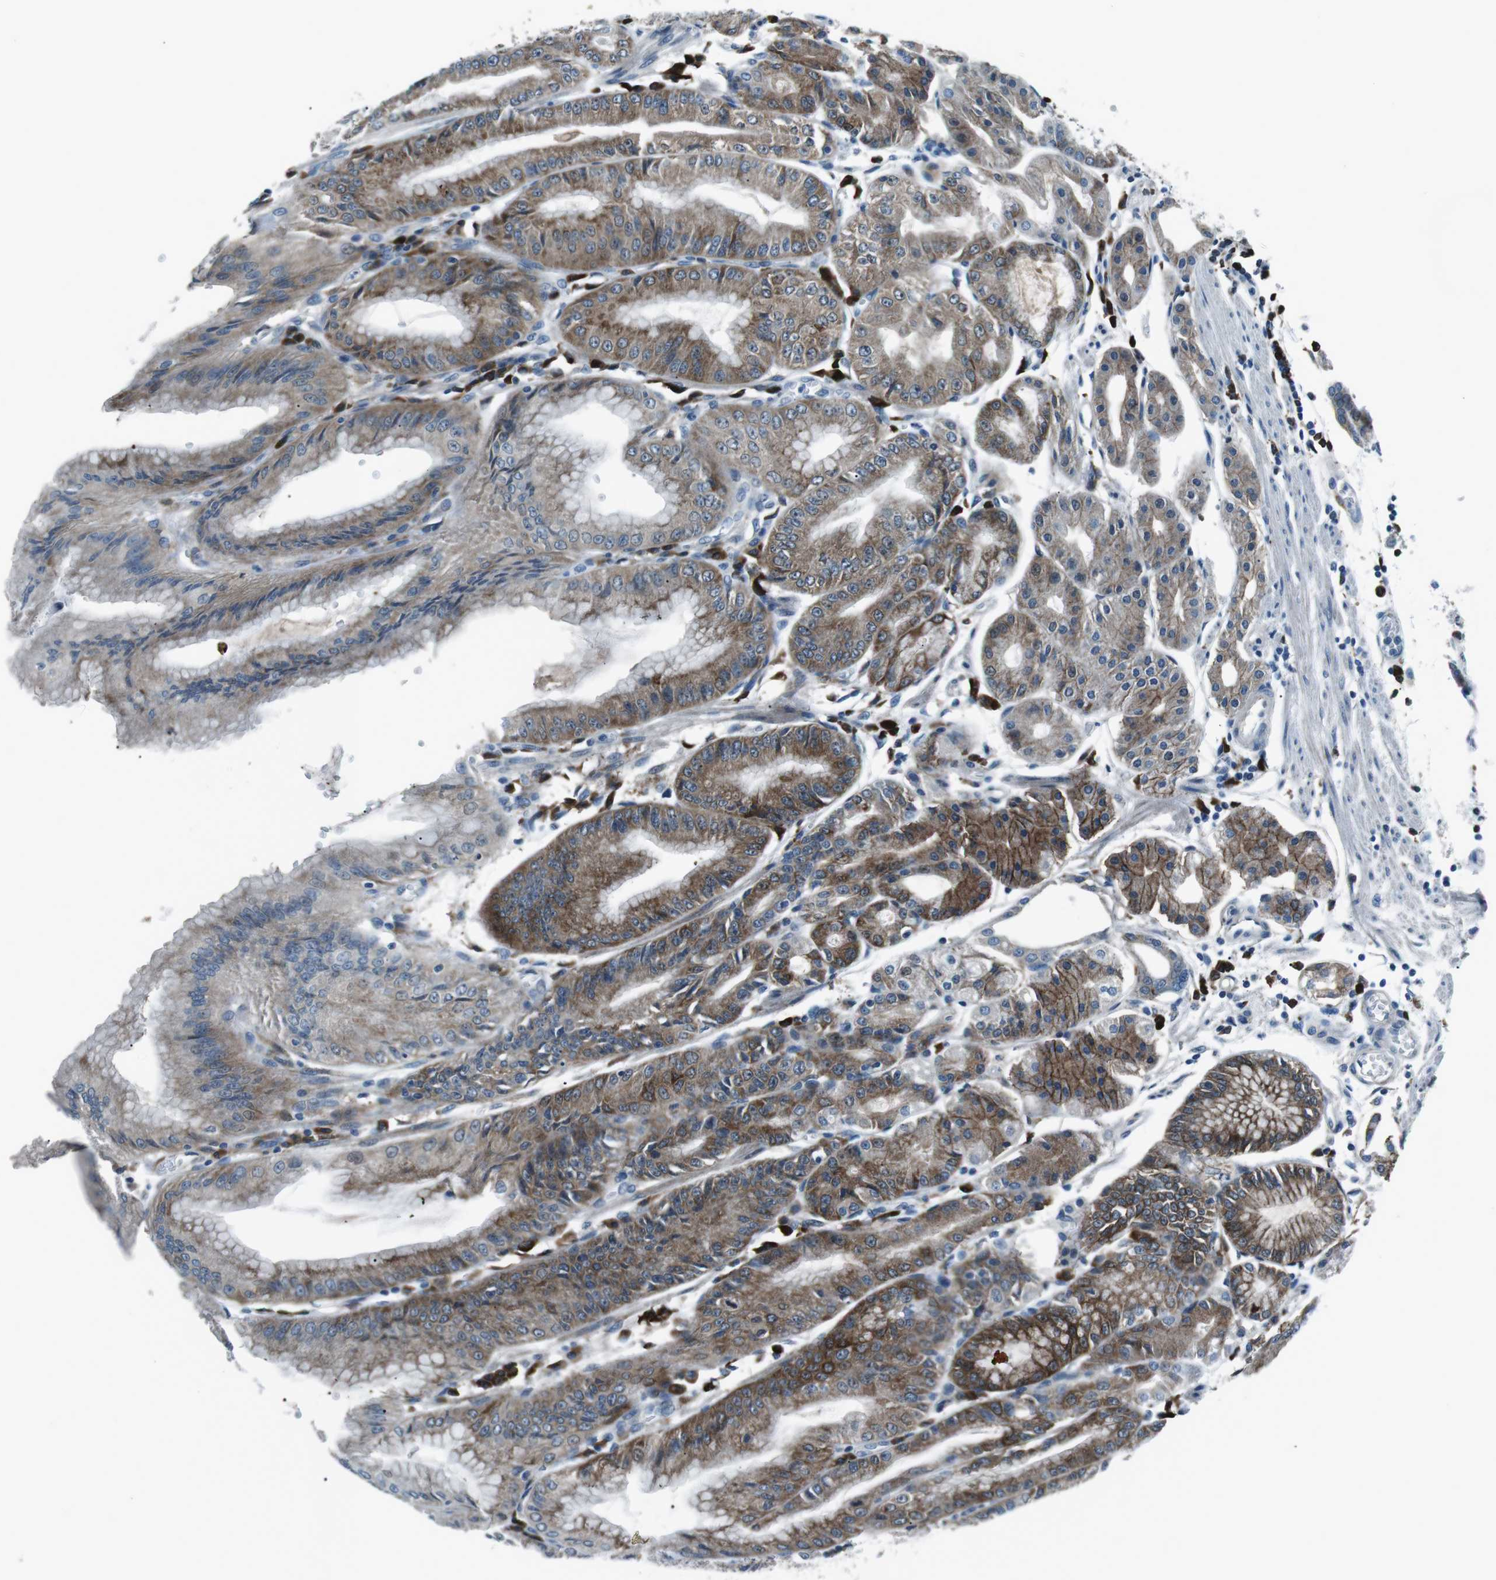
{"staining": {"intensity": "strong", "quantity": ">75%", "location": "cytoplasmic/membranous"}, "tissue": "stomach", "cell_type": "Glandular cells", "image_type": "normal", "snomed": [{"axis": "morphology", "description": "Normal tissue, NOS"}, {"axis": "topography", "description": "Stomach, lower"}], "caption": "Stomach stained for a protein (brown) reveals strong cytoplasmic/membranous positive staining in about >75% of glandular cells.", "gene": "BLNK", "patient": {"sex": "male", "age": 71}}